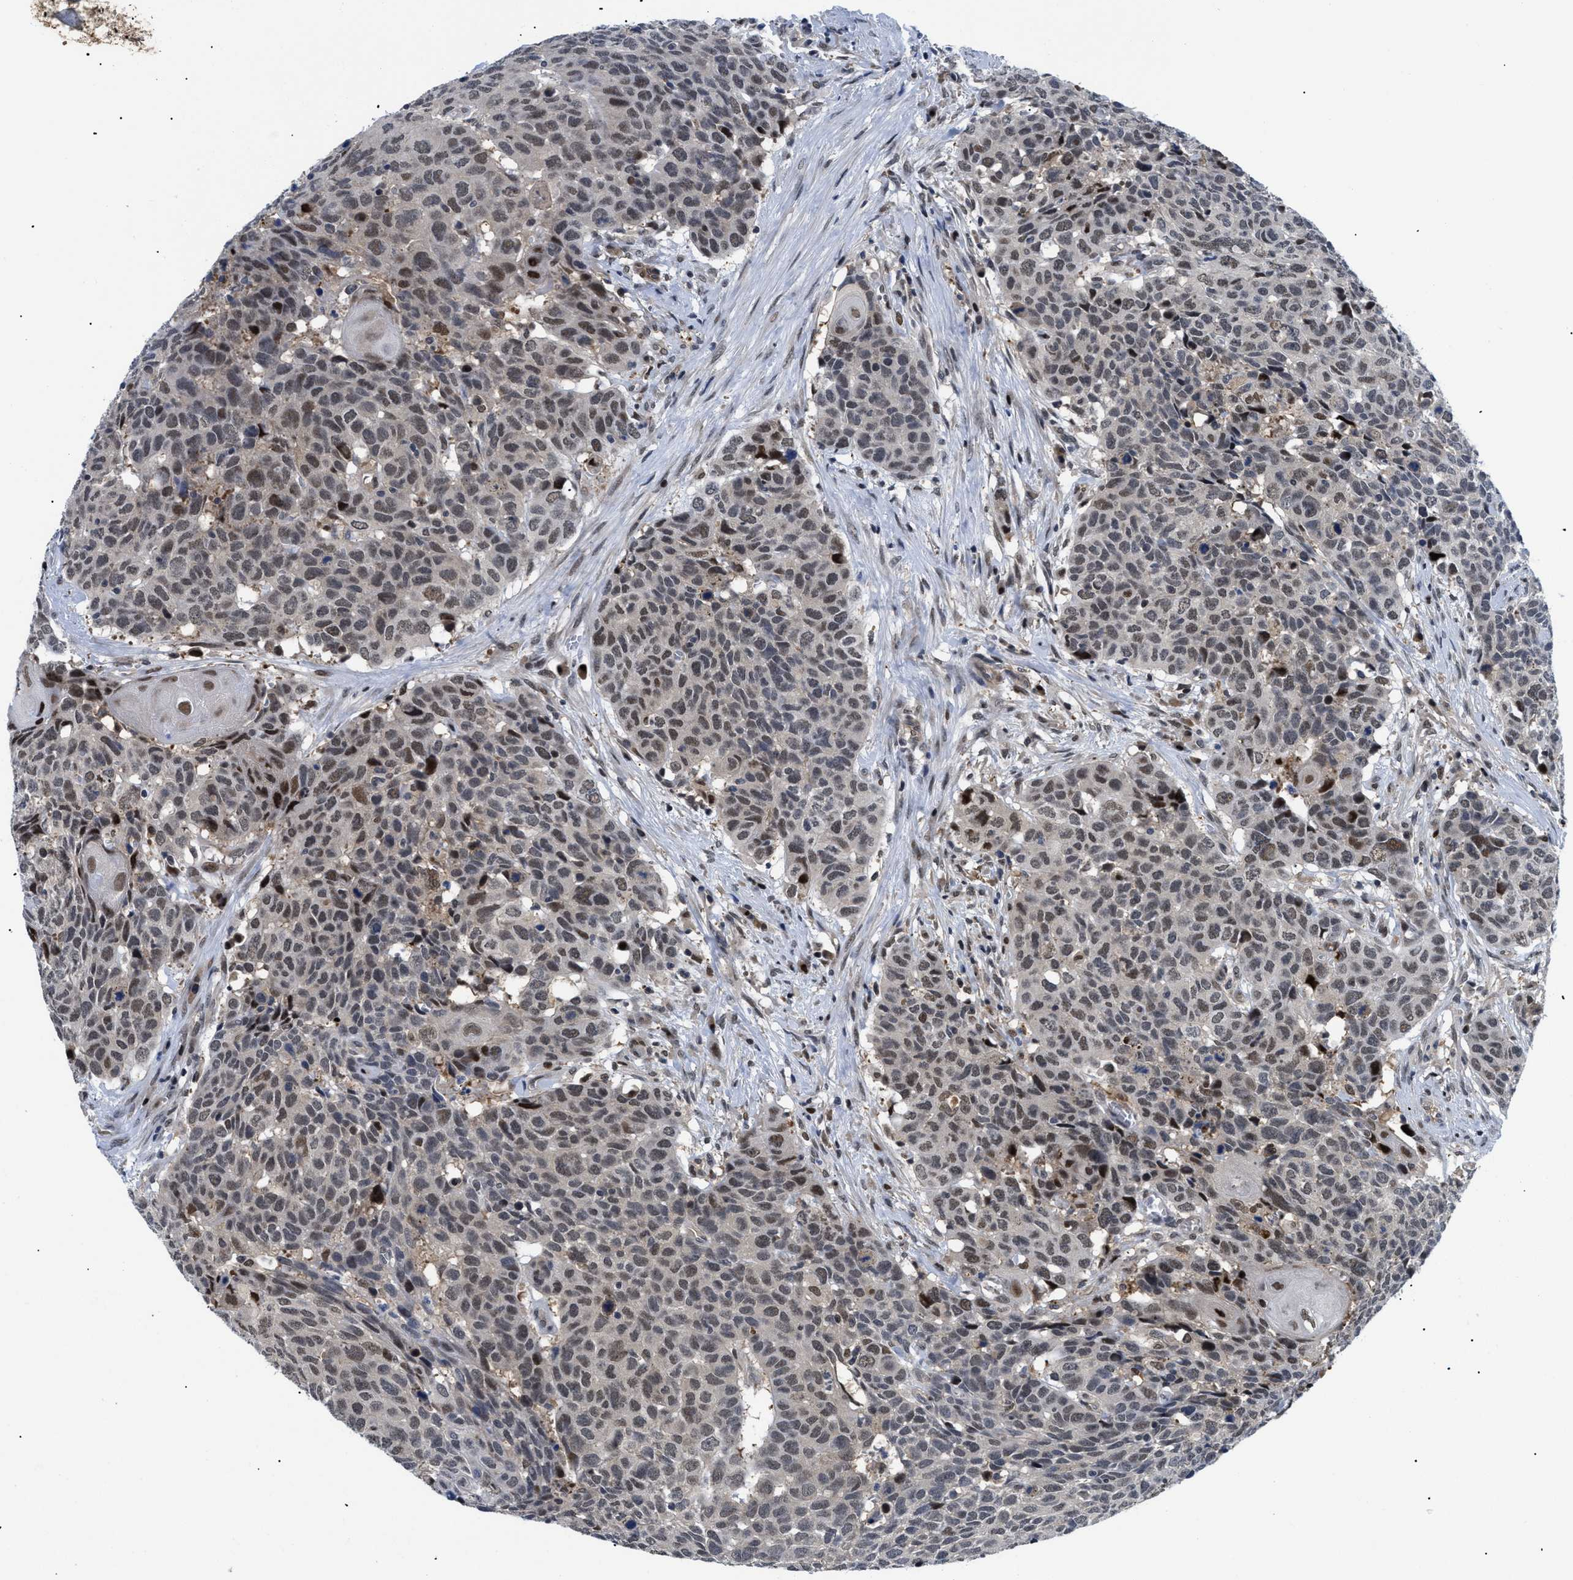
{"staining": {"intensity": "weak", "quantity": ">75%", "location": "nuclear"}, "tissue": "head and neck cancer", "cell_type": "Tumor cells", "image_type": "cancer", "snomed": [{"axis": "morphology", "description": "Squamous cell carcinoma, NOS"}, {"axis": "topography", "description": "Head-Neck"}], "caption": "Protein expression analysis of head and neck squamous cell carcinoma exhibits weak nuclear expression in about >75% of tumor cells. Nuclei are stained in blue.", "gene": "SLC29A2", "patient": {"sex": "male", "age": 66}}